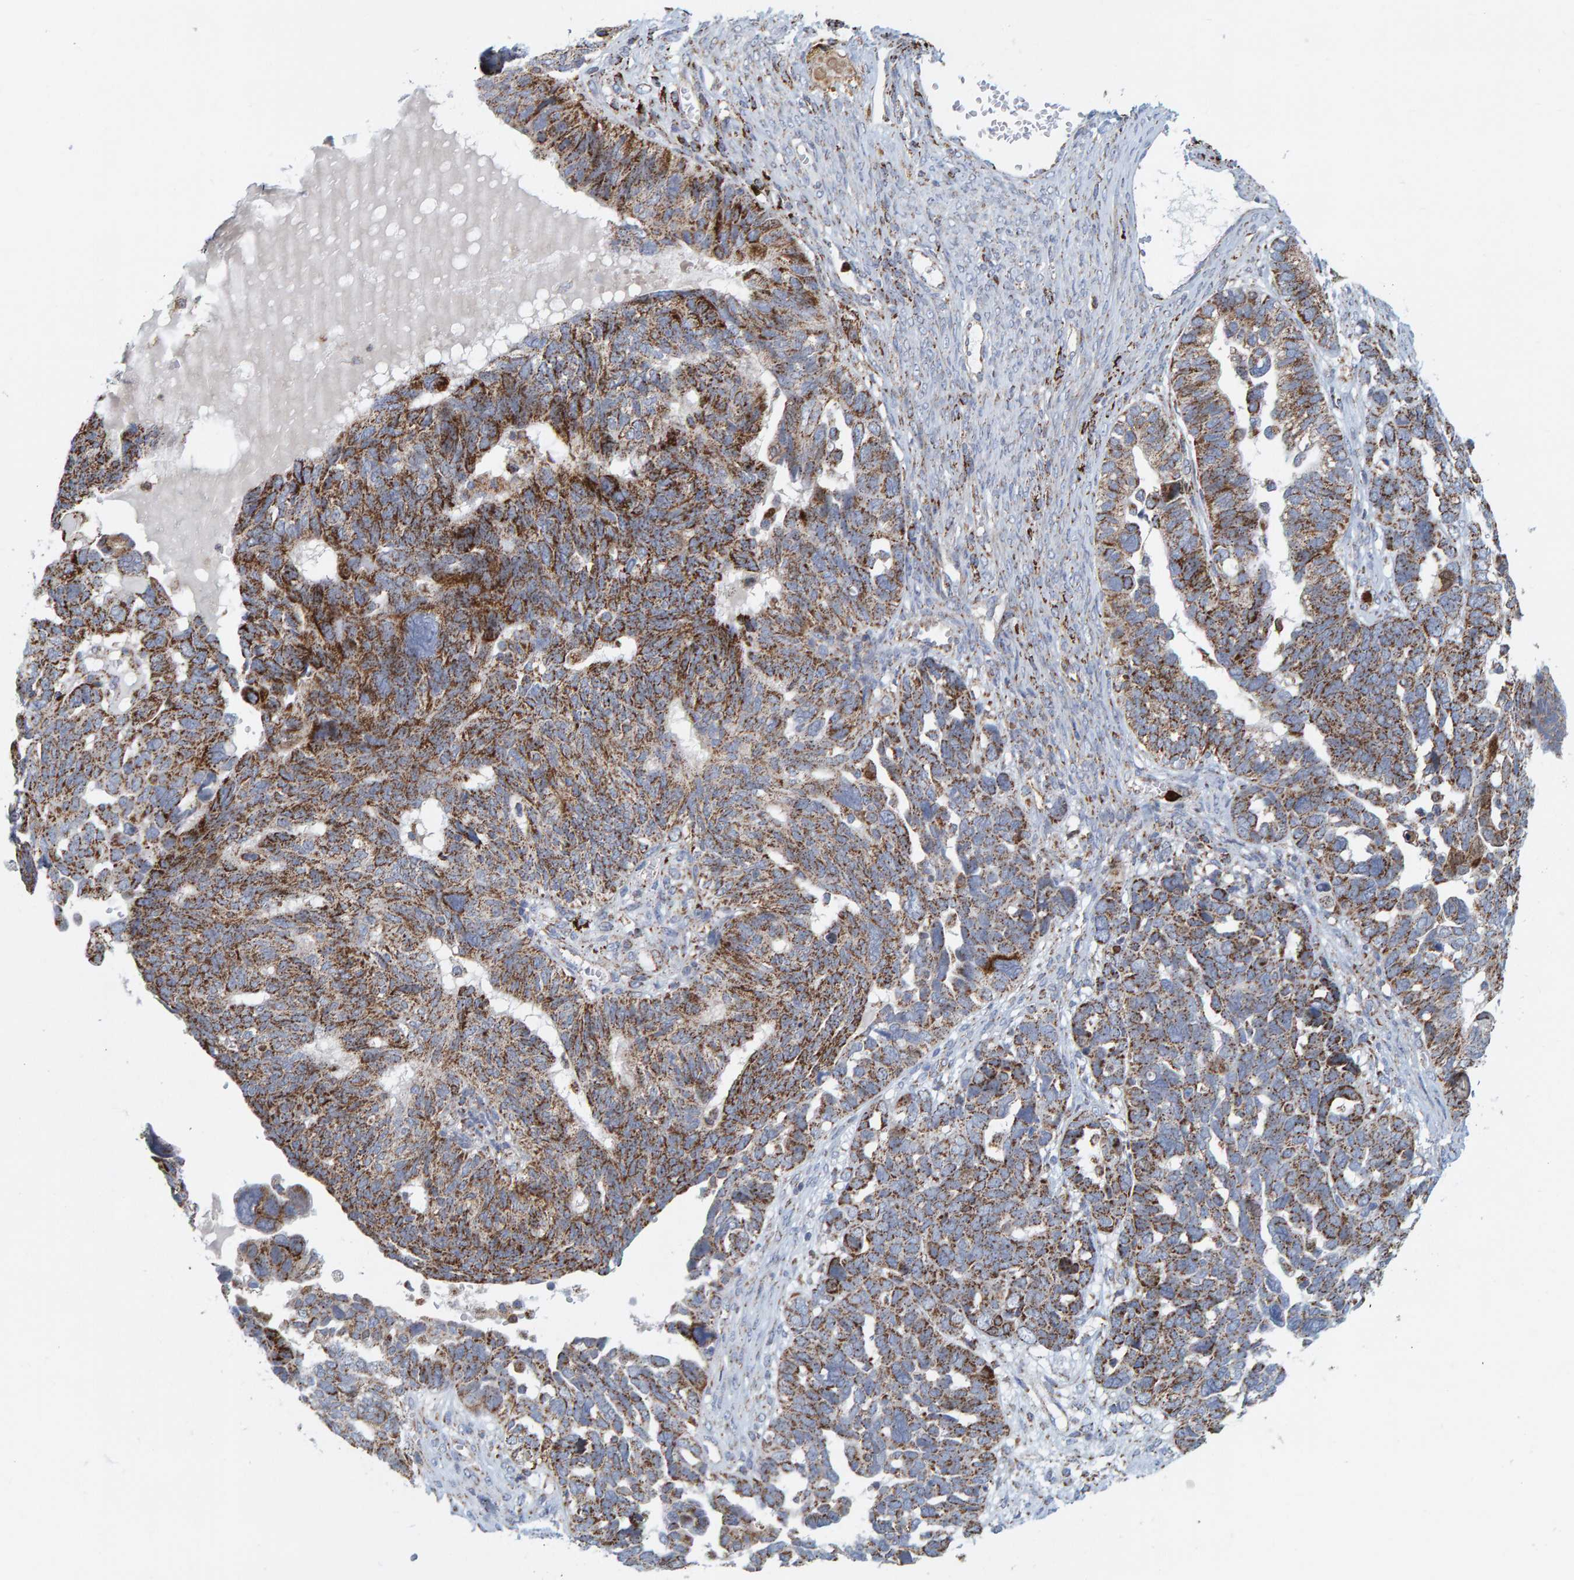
{"staining": {"intensity": "strong", "quantity": ">75%", "location": "cytoplasmic/membranous"}, "tissue": "ovarian cancer", "cell_type": "Tumor cells", "image_type": "cancer", "snomed": [{"axis": "morphology", "description": "Cystadenocarcinoma, serous, NOS"}, {"axis": "topography", "description": "Ovary"}], "caption": "Protein staining reveals strong cytoplasmic/membranous expression in approximately >75% of tumor cells in ovarian serous cystadenocarcinoma. (DAB (3,3'-diaminobenzidine) IHC with brightfield microscopy, high magnification).", "gene": "B9D1", "patient": {"sex": "female", "age": 79}}